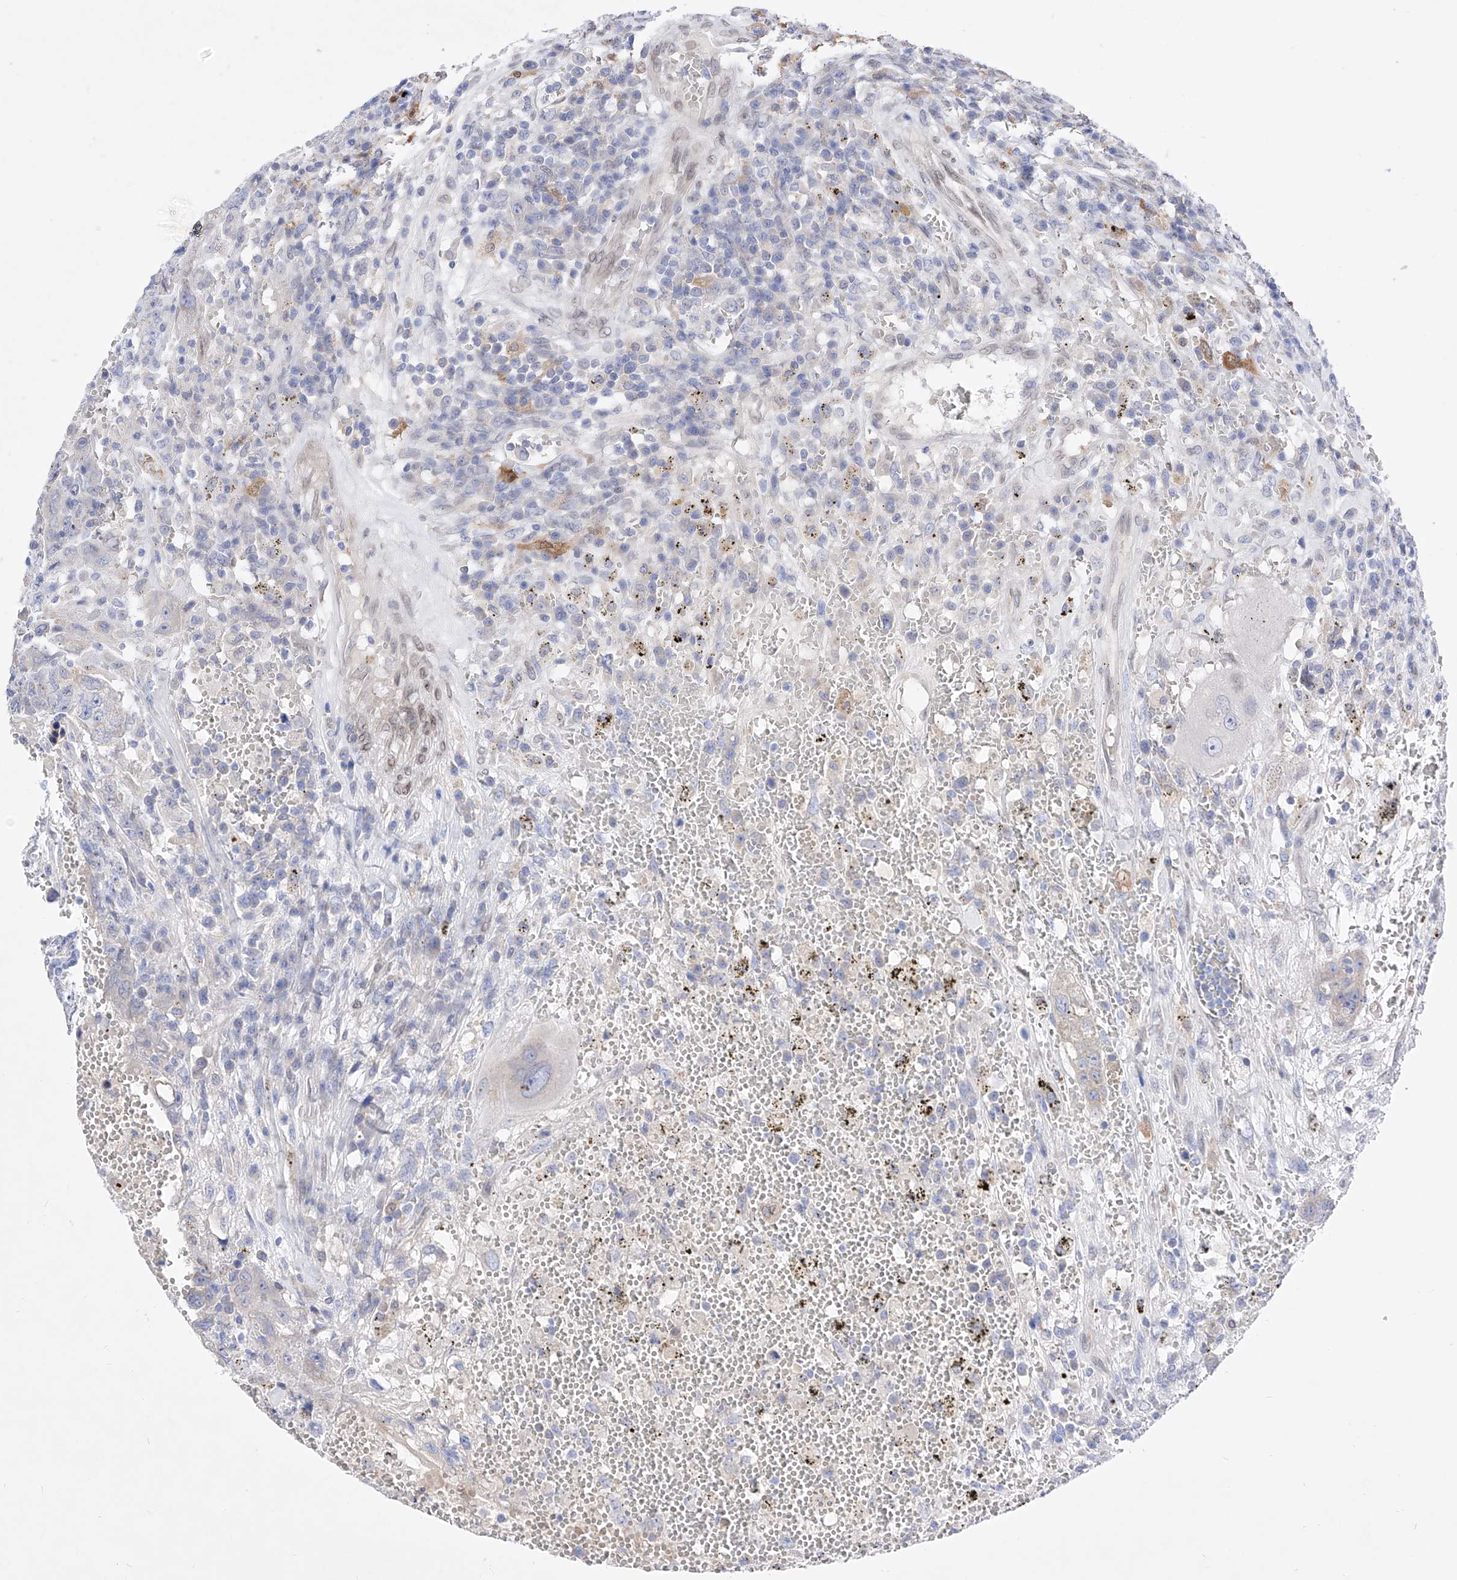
{"staining": {"intensity": "negative", "quantity": "none", "location": "none"}, "tissue": "testis cancer", "cell_type": "Tumor cells", "image_type": "cancer", "snomed": [{"axis": "morphology", "description": "Carcinoma, Embryonal, NOS"}, {"axis": "topography", "description": "Testis"}], "caption": "A photomicrograph of testis embryonal carcinoma stained for a protein shows no brown staining in tumor cells. The staining was performed using DAB (3,3'-diaminobenzidine) to visualize the protein expression in brown, while the nuclei were stained in blue with hematoxylin (Magnification: 20x).", "gene": "LCLAT1", "patient": {"sex": "male", "age": 26}}